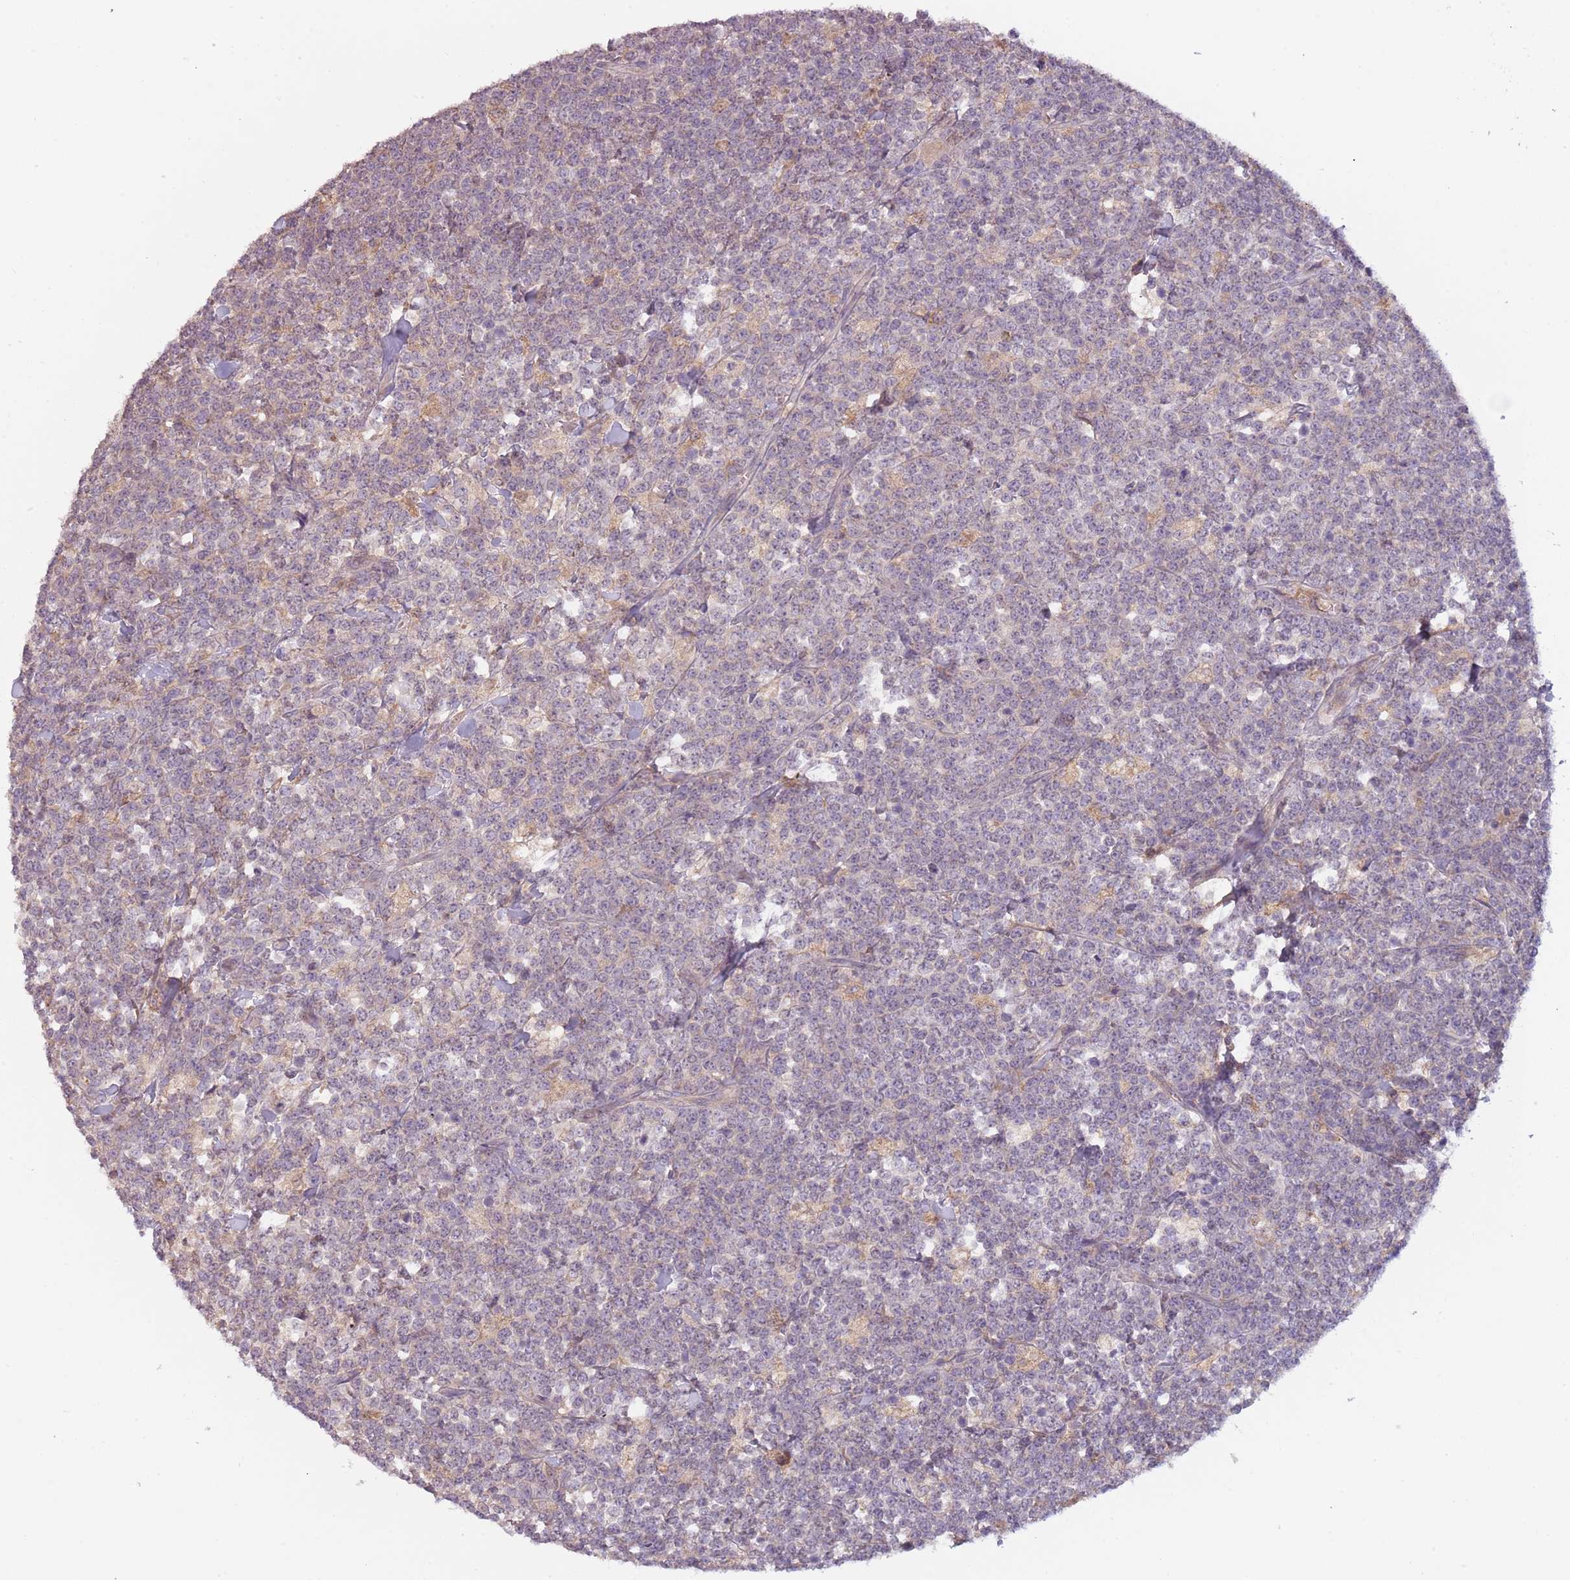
{"staining": {"intensity": "negative", "quantity": "none", "location": "none"}, "tissue": "lymphoma", "cell_type": "Tumor cells", "image_type": "cancer", "snomed": [{"axis": "morphology", "description": "Malignant lymphoma, non-Hodgkin's type, High grade"}, {"axis": "topography", "description": "Small intestine"}, {"axis": "topography", "description": "Colon"}], "caption": "Micrograph shows no significant protein staining in tumor cells of lymphoma.", "gene": "FECH", "patient": {"sex": "male", "age": 8}}